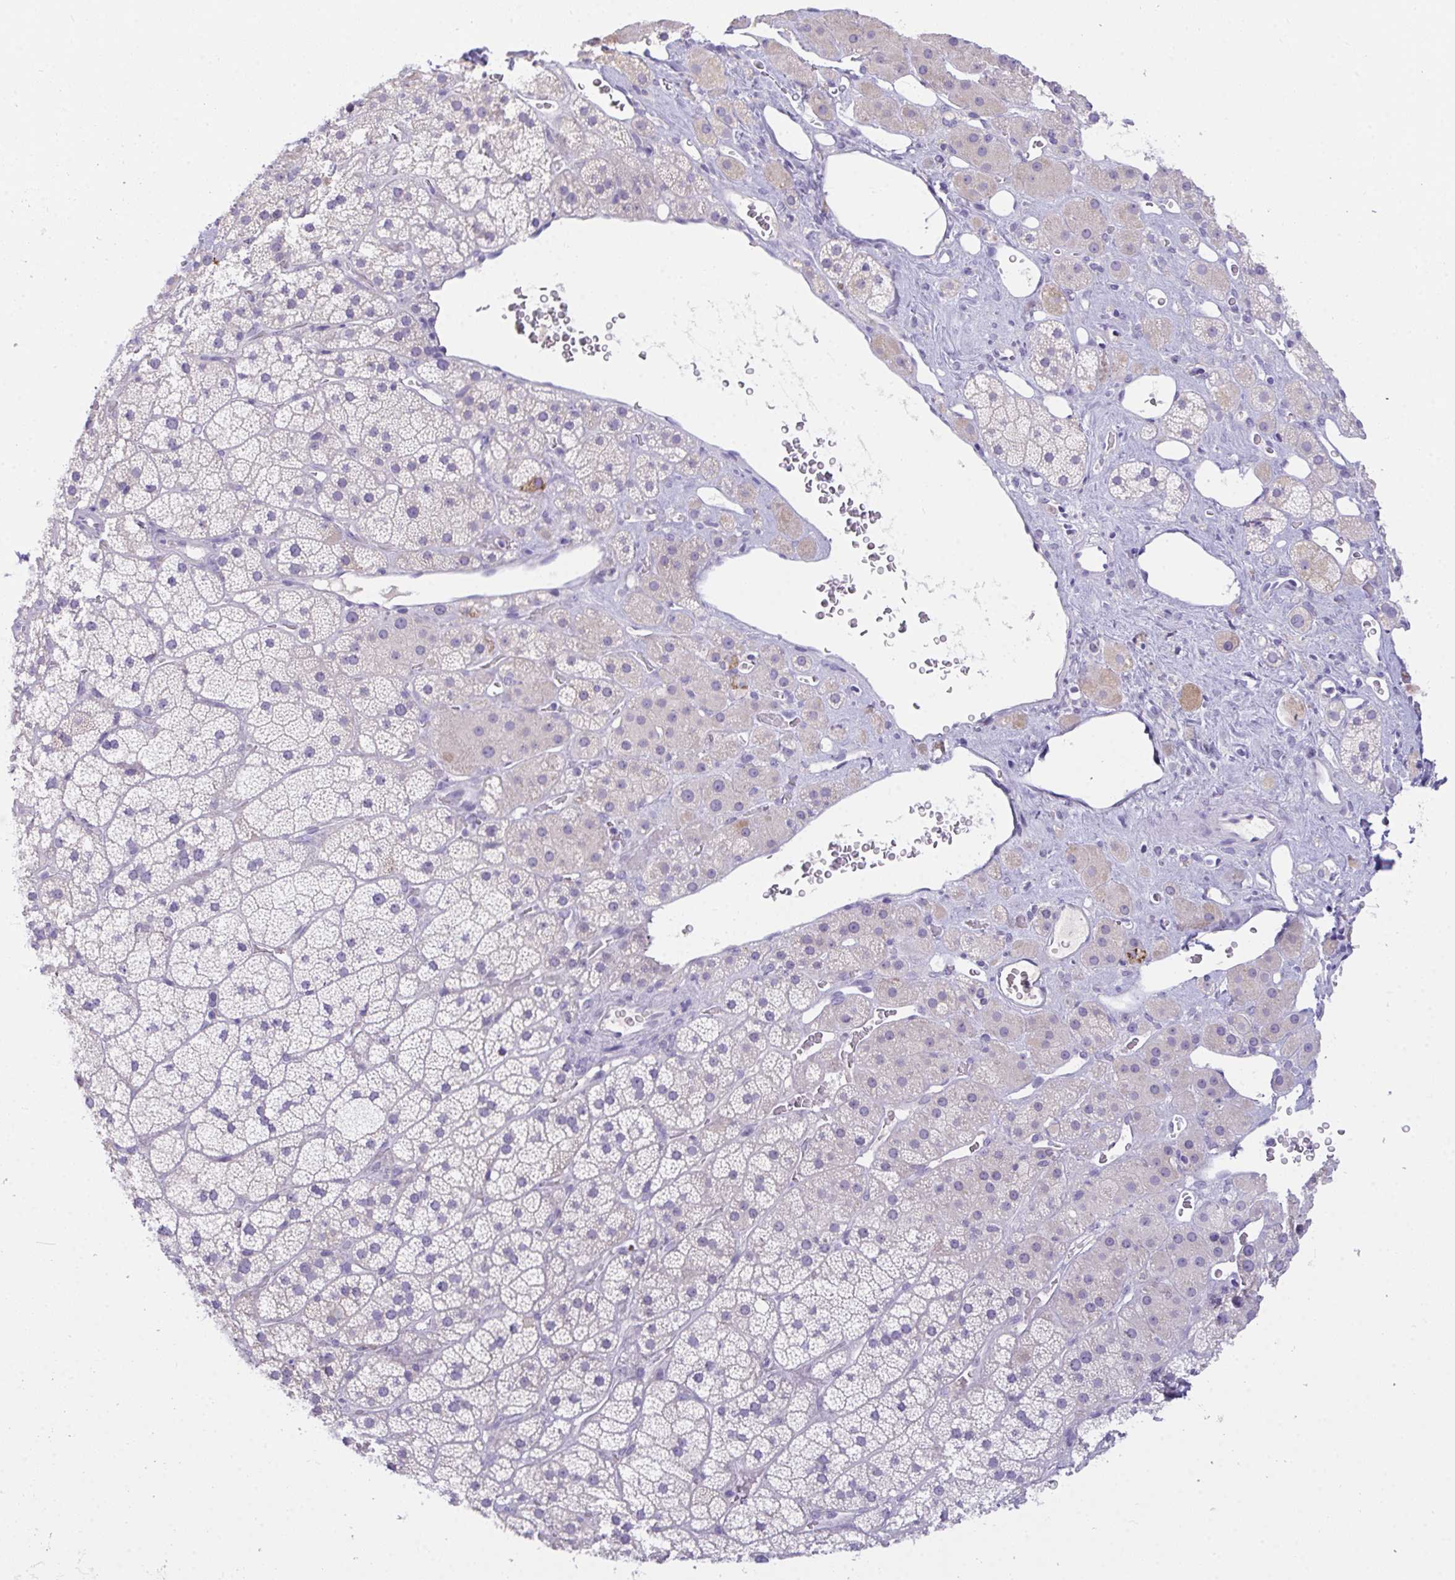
{"staining": {"intensity": "weak", "quantity": "<25%", "location": "cytoplasmic/membranous"}, "tissue": "adrenal gland", "cell_type": "Glandular cells", "image_type": "normal", "snomed": [{"axis": "morphology", "description": "Normal tissue, NOS"}, {"axis": "topography", "description": "Adrenal gland"}], "caption": "High power microscopy micrograph of an IHC photomicrograph of unremarkable adrenal gland, revealing no significant staining in glandular cells. The staining was performed using DAB (3,3'-diaminobenzidine) to visualize the protein expression in brown, while the nuclei were stained in blue with hematoxylin (Magnification: 20x).", "gene": "SEMA6B", "patient": {"sex": "male", "age": 57}}